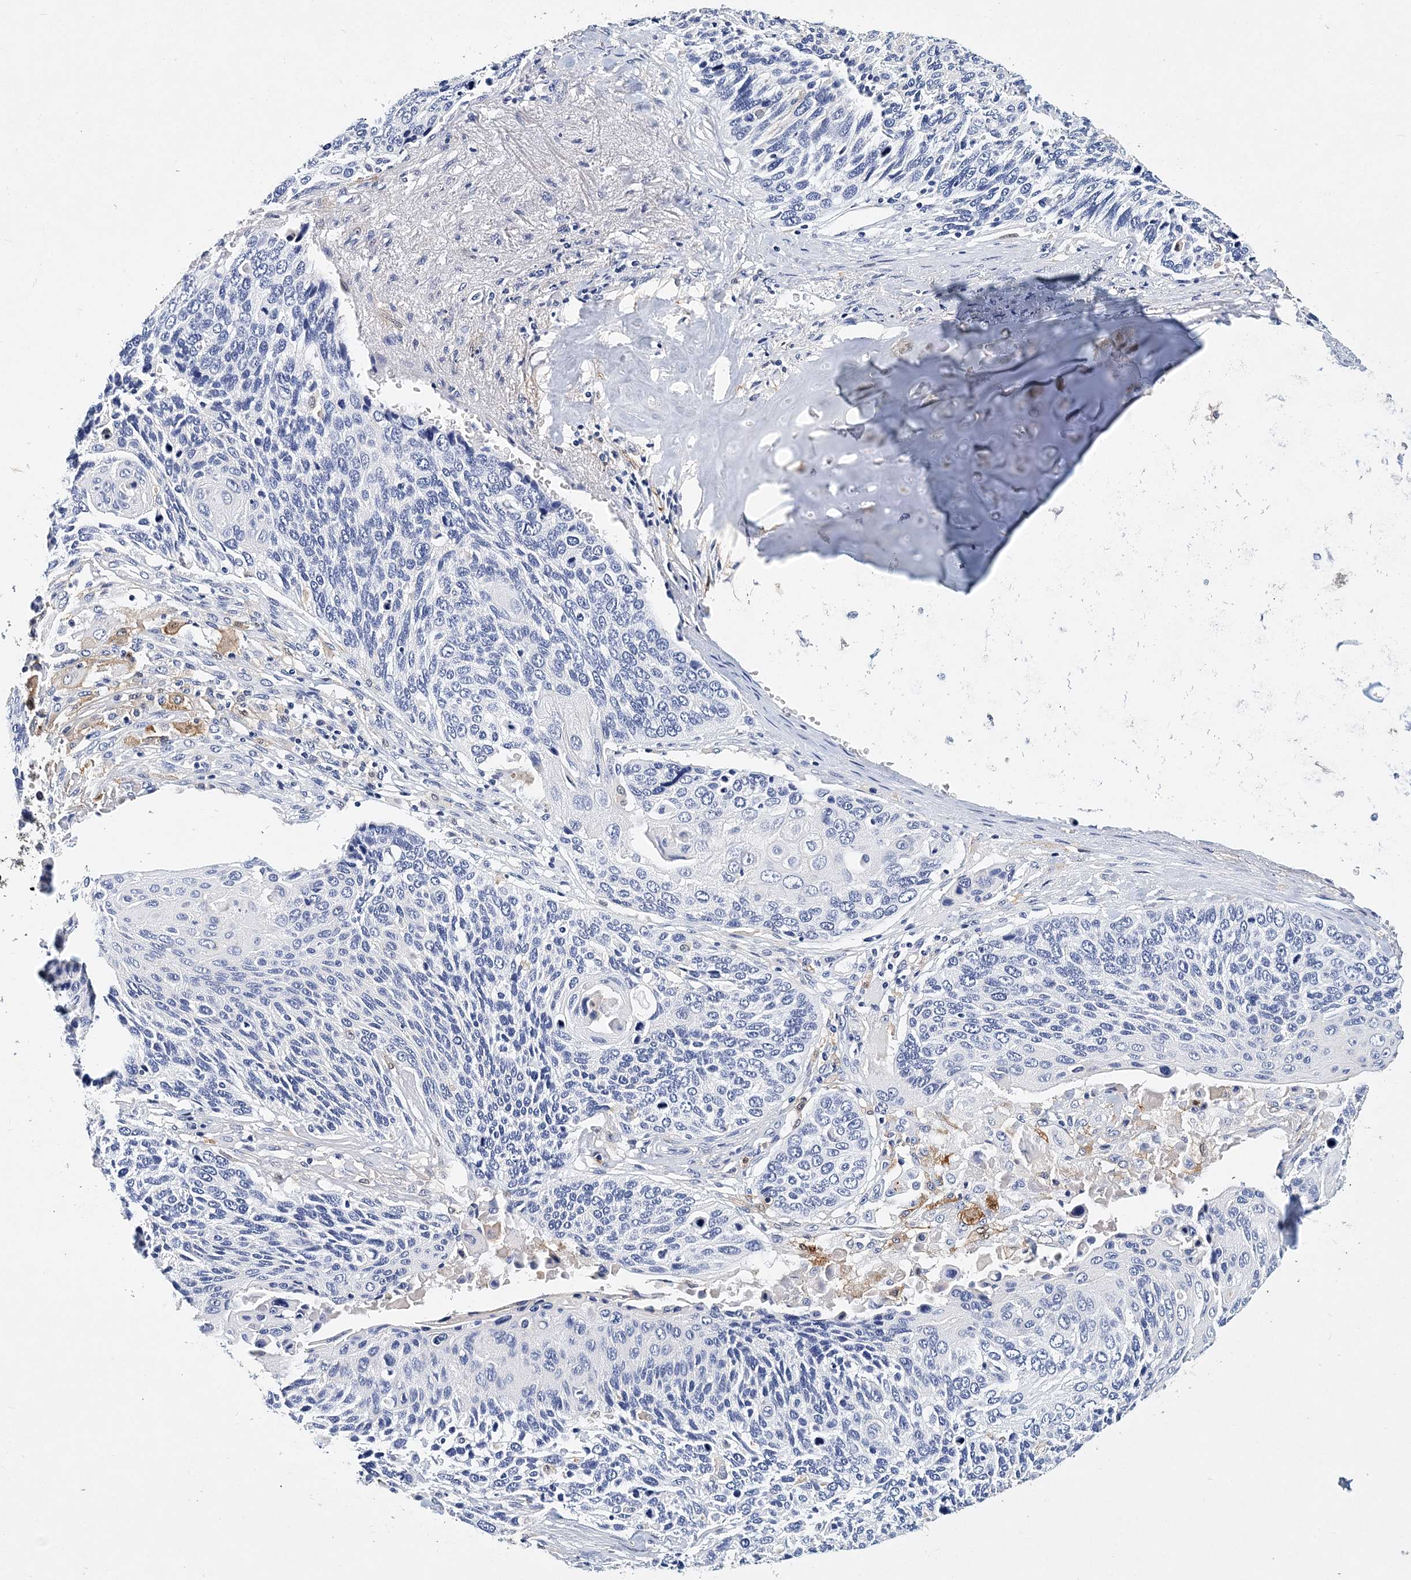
{"staining": {"intensity": "negative", "quantity": "none", "location": "none"}, "tissue": "lung cancer", "cell_type": "Tumor cells", "image_type": "cancer", "snomed": [{"axis": "morphology", "description": "Squamous cell carcinoma, NOS"}, {"axis": "topography", "description": "Lung"}], "caption": "The photomicrograph reveals no staining of tumor cells in squamous cell carcinoma (lung).", "gene": "ITGA2B", "patient": {"sex": "male", "age": 66}}